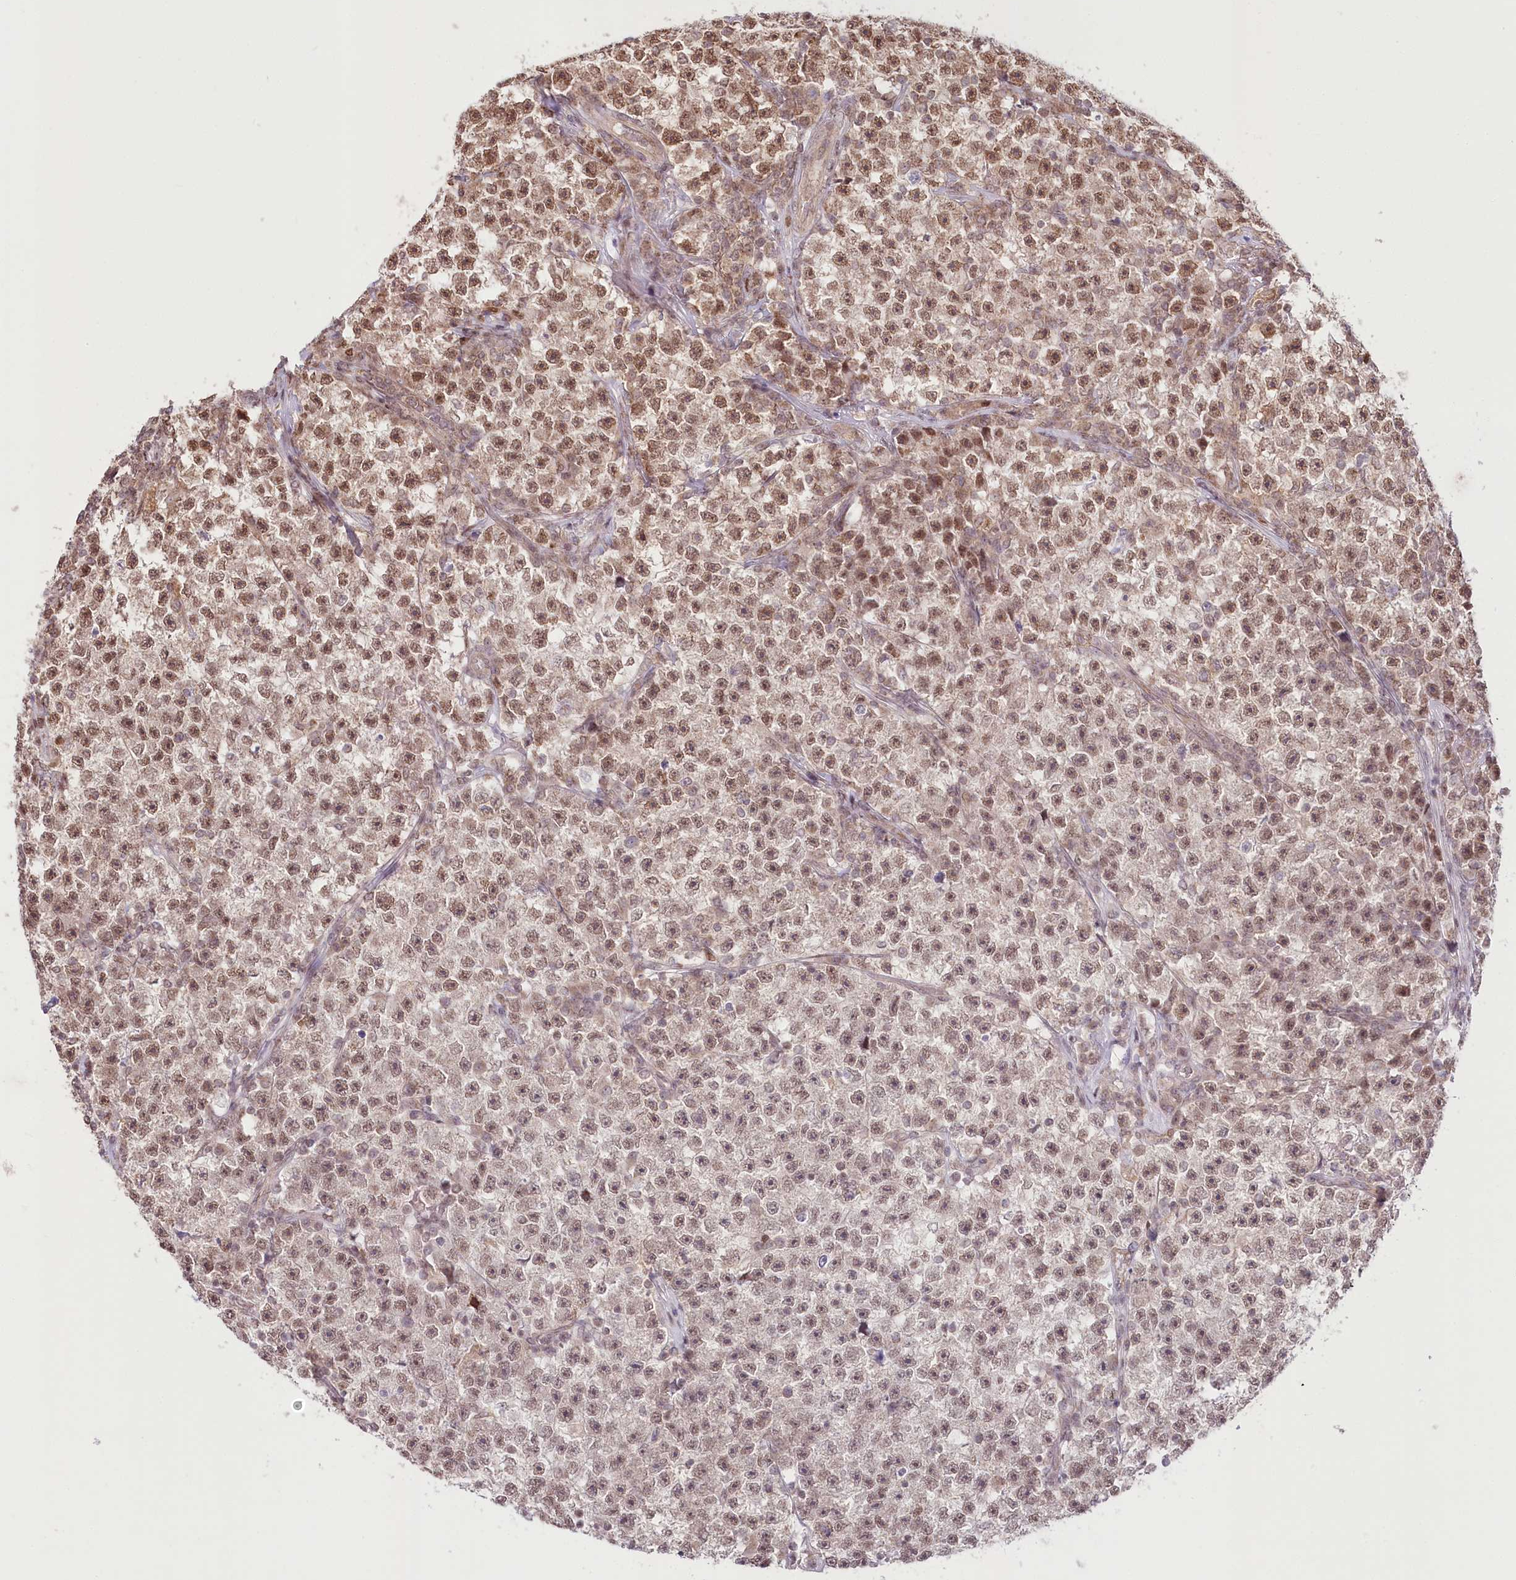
{"staining": {"intensity": "moderate", "quantity": ">75%", "location": "nuclear"}, "tissue": "testis cancer", "cell_type": "Tumor cells", "image_type": "cancer", "snomed": [{"axis": "morphology", "description": "Seminoma, NOS"}, {"axis": "topography", "description": "Testis"}], "caption": "The histopathology image exhibits immunohistochemical staining of testis cancer. There is moderate nuclear positivity is identified in approximately >75% of tumor cells.", "gene": "PYURF", "patient": {"sex": "male", "age": 22}}